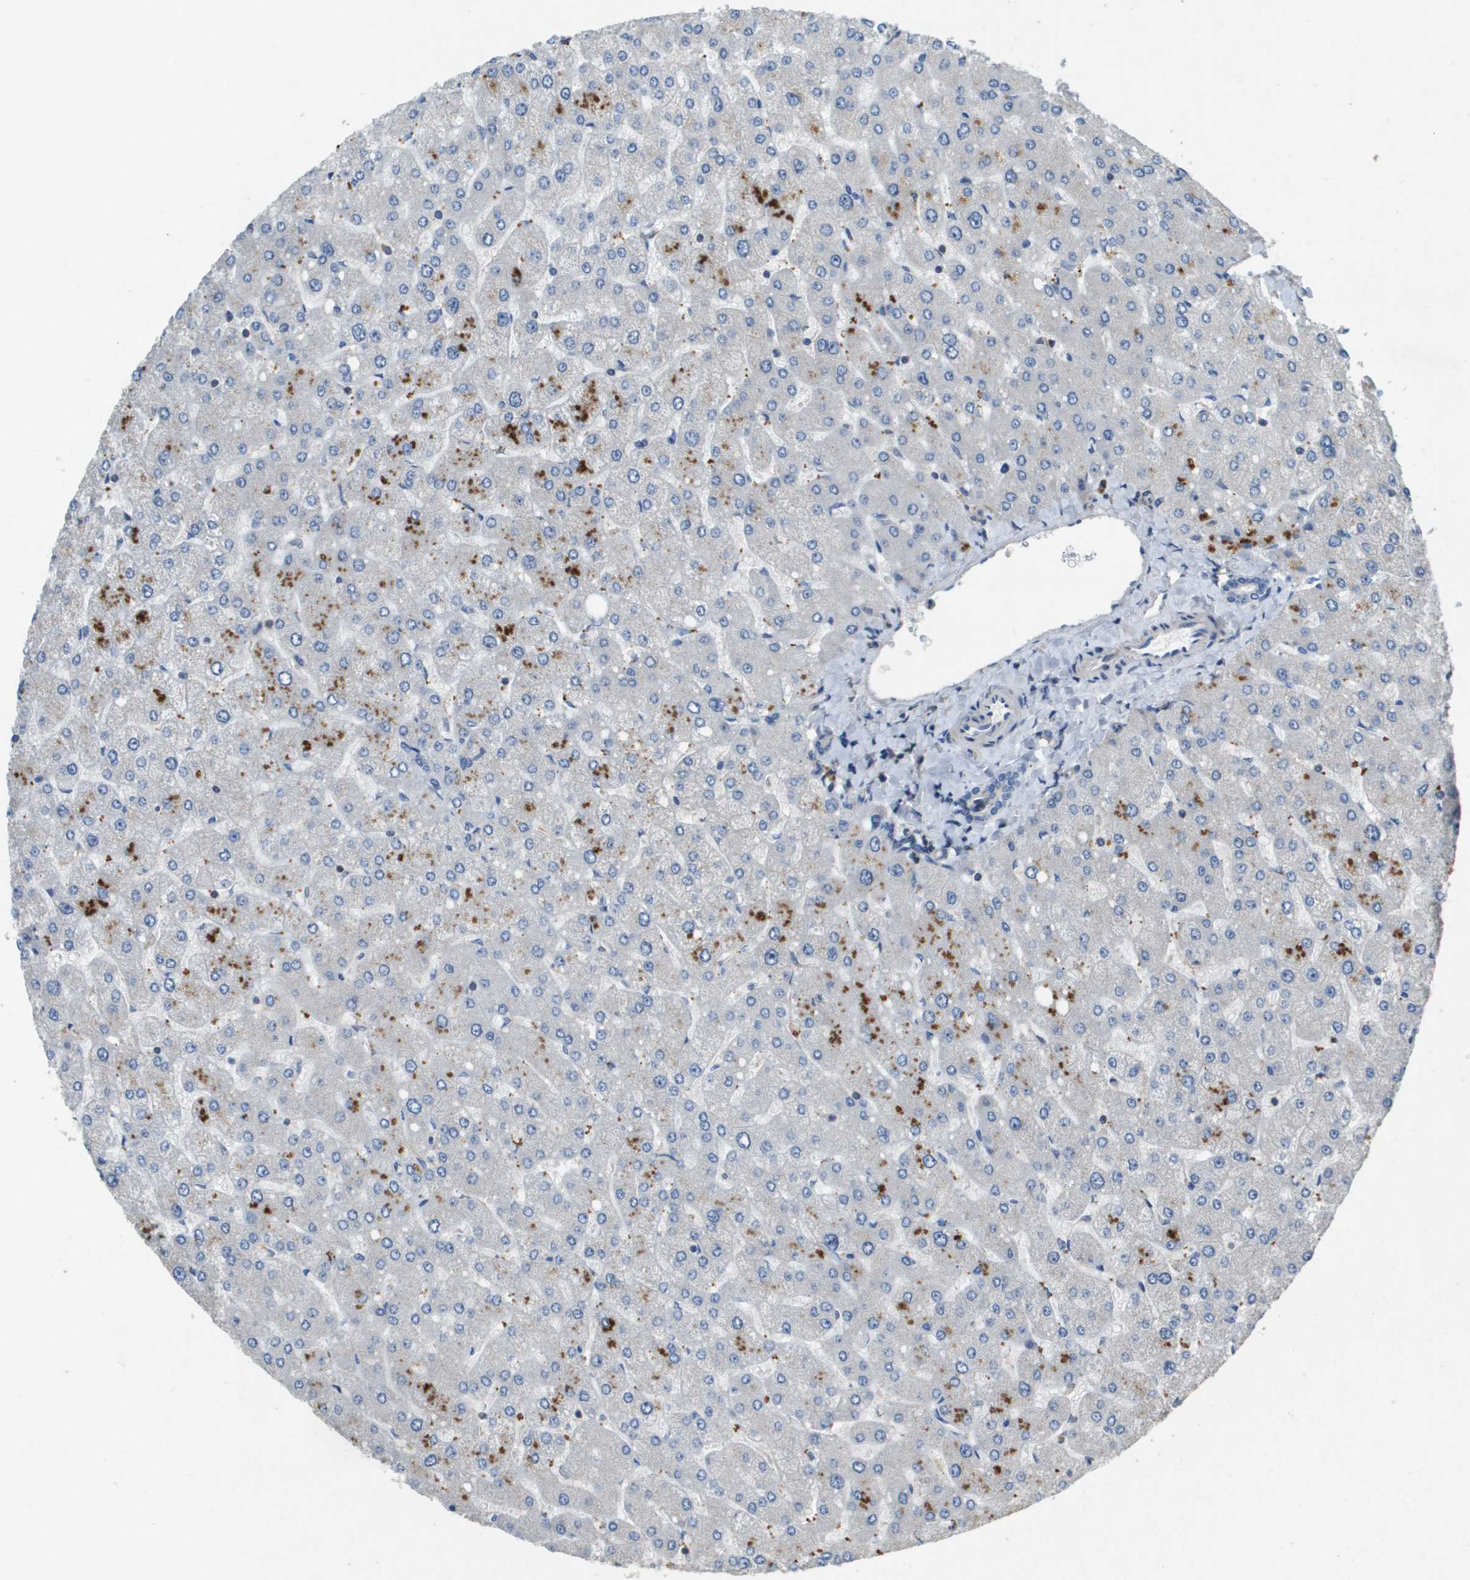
{"staining": {"intensity": "negative", "quantity": "none", "location": "none"}, "tissue": "liver", "cell_type": "Cholangiocytes", "image_type": "normal", "snomed": [{"axis": "morphology", "description": "Normal tissue, NOS"}, {"axis": "topography", "description": "Liver"}], "caption": "Immunohistochemistry (IHC) micrograph of benign human liver stained for a protein (brown), which demonstrates no expression in cholangiocytes.", "gene": "SCN4B", "patient": {"sex": "male", "age": 55}}